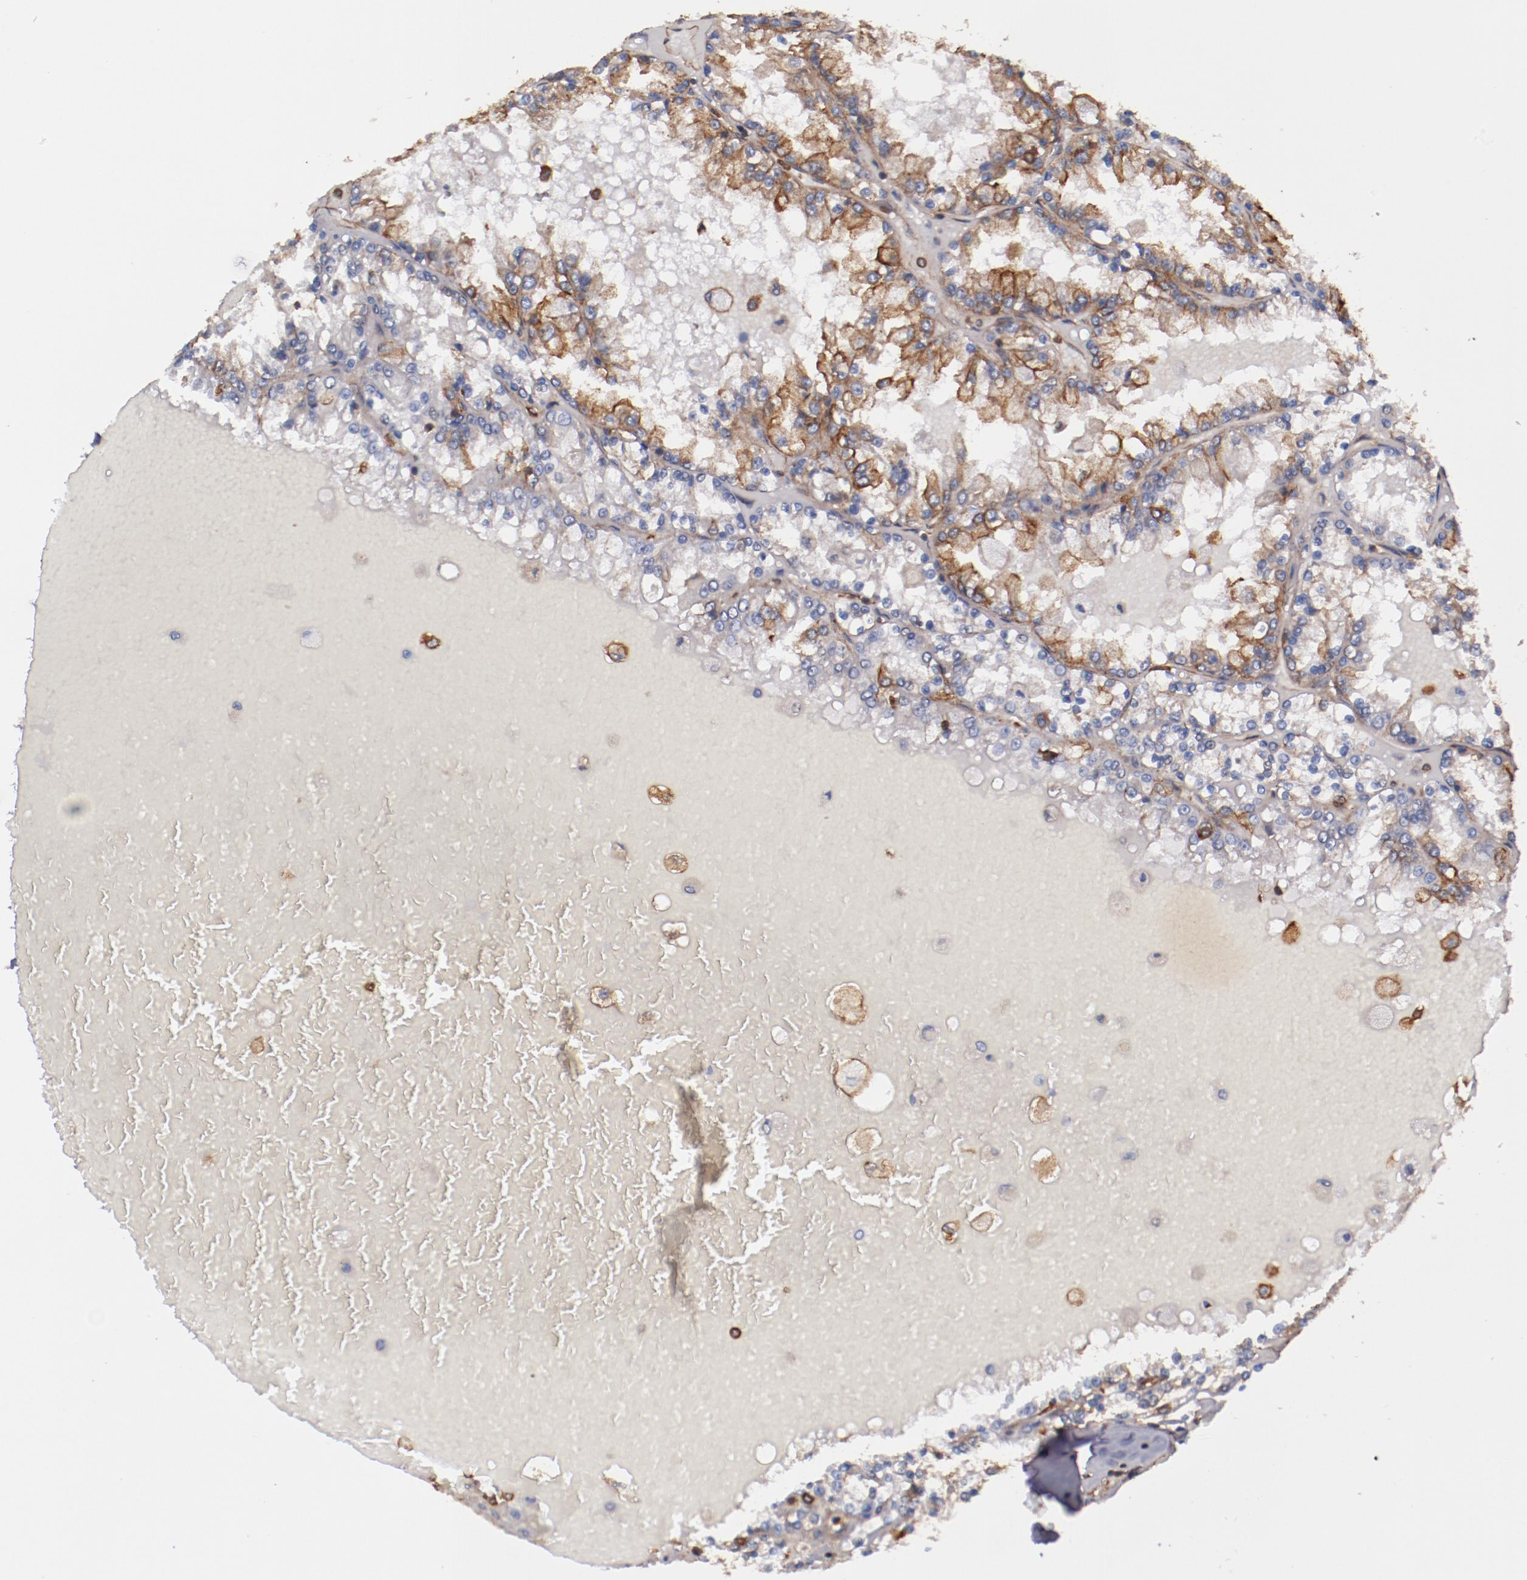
{"staining": {"intensity": "strong", "quantity": "25%-75%", "location": "cytoplasmic/membranous"}, "tissue": "renal cancer", "cell_type": "Tumor cells", "image_type": "cancer", "snomed": [{"axis": "morphology", "description": "Adenocarcinoma, NOS"}, {"axis": "topography", "description": "Kidney"}], "caption": "Approximately 25%-75% of tumor cells in renal adenocarcinoma reveal strong cytoplasmic/membranous protein staining as visualized by brown immunohistochemical staining.", "gene": "TMOD3", "patient": {"sex": "female", "age": 56}}